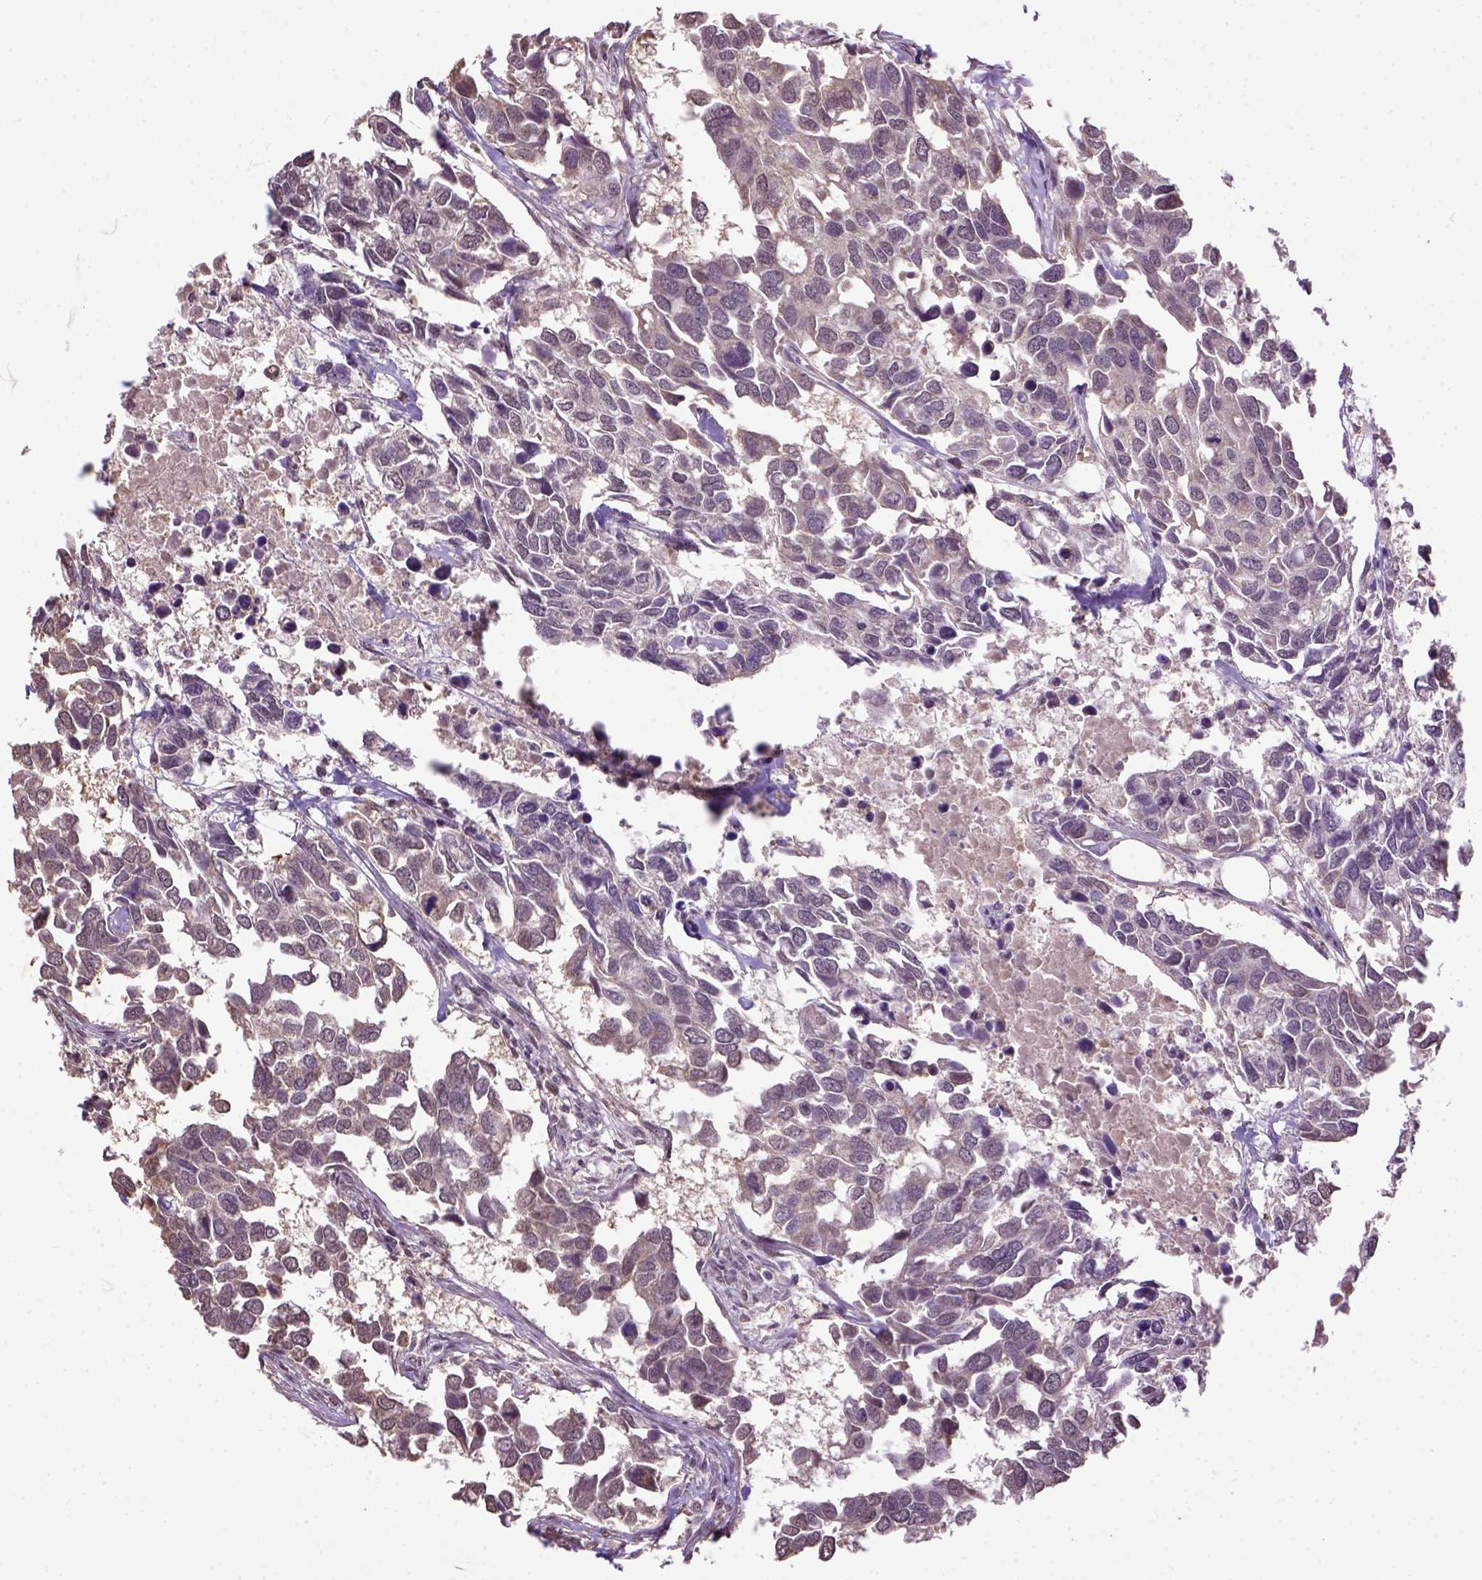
{"staining": {"intensity": "negative", "quantity": "none", "location": "none"}, "tissue": "breast cancer", "cell_type": "Tumor cells", "image_type": "cancer", "snomed": [{"axis": "morphology", "description": "Duct carcinoma"}, {"axis": "topography", "description": "Breast"}], "caption": "This is a micrograph of IHC staining of breast cancer (intraductal carcinoma), which shows no expression in tumor cells.", "gene": "WDR17", "patient": {"sex": "female", "age": 83}}